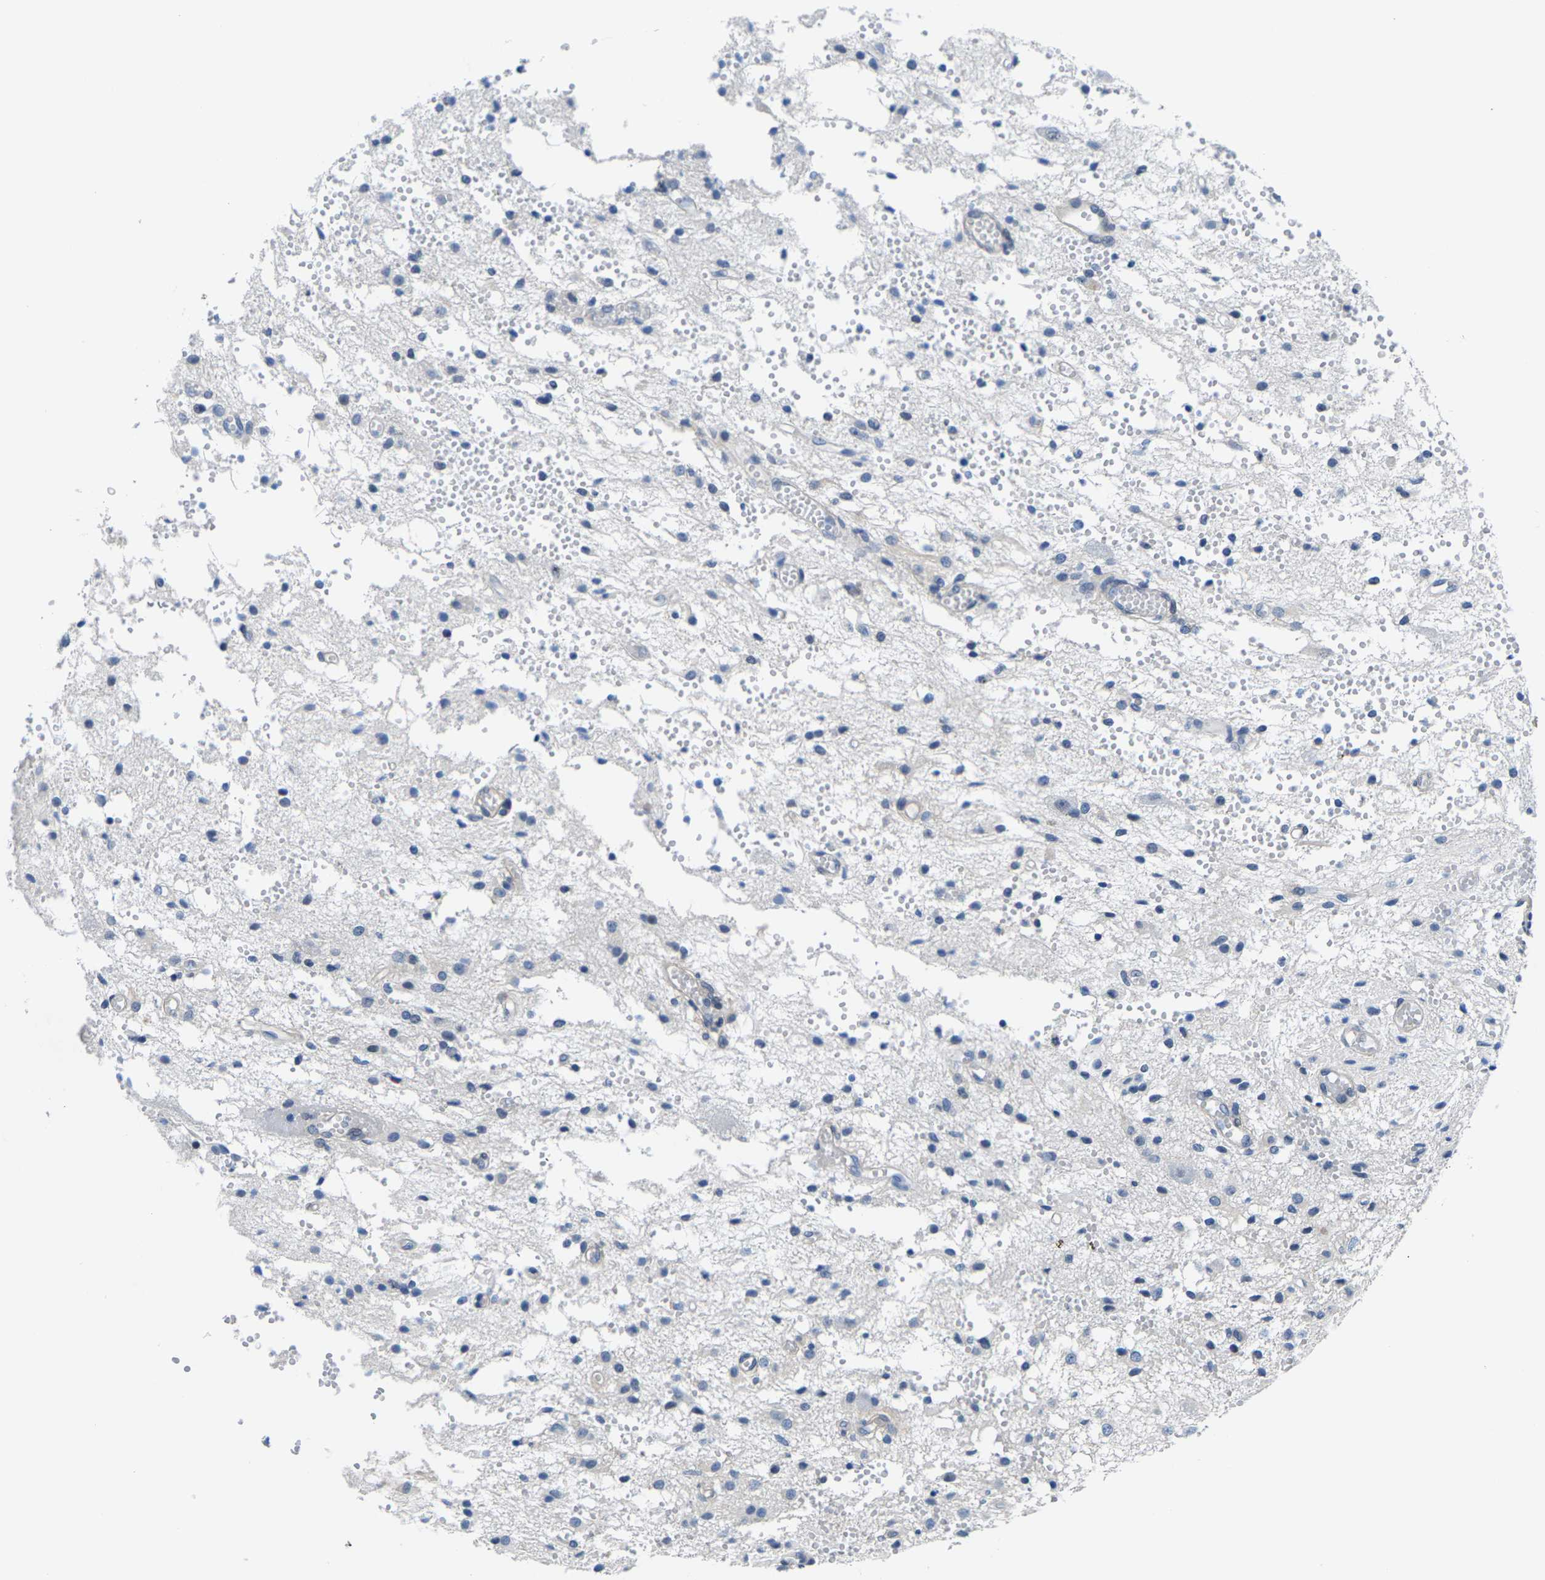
{"staining": {"intensity": "negative", "quantity": "none", "location": "none"}, "tissue": "glioma", "cell_type": "Tumor cells", "image_type": "cancer", "snomed": [{"axis": "morphology", "description": "Glioma, malignant, High grade"}, {"axis": "topography", "description": "Brain"}], "caption": "Histopathology image shows no protein staining in tumor cells of high-grade glioma (malignant) tissue.", "gene": "SSH3", "patient": {"sex": "female", "age": 59}}